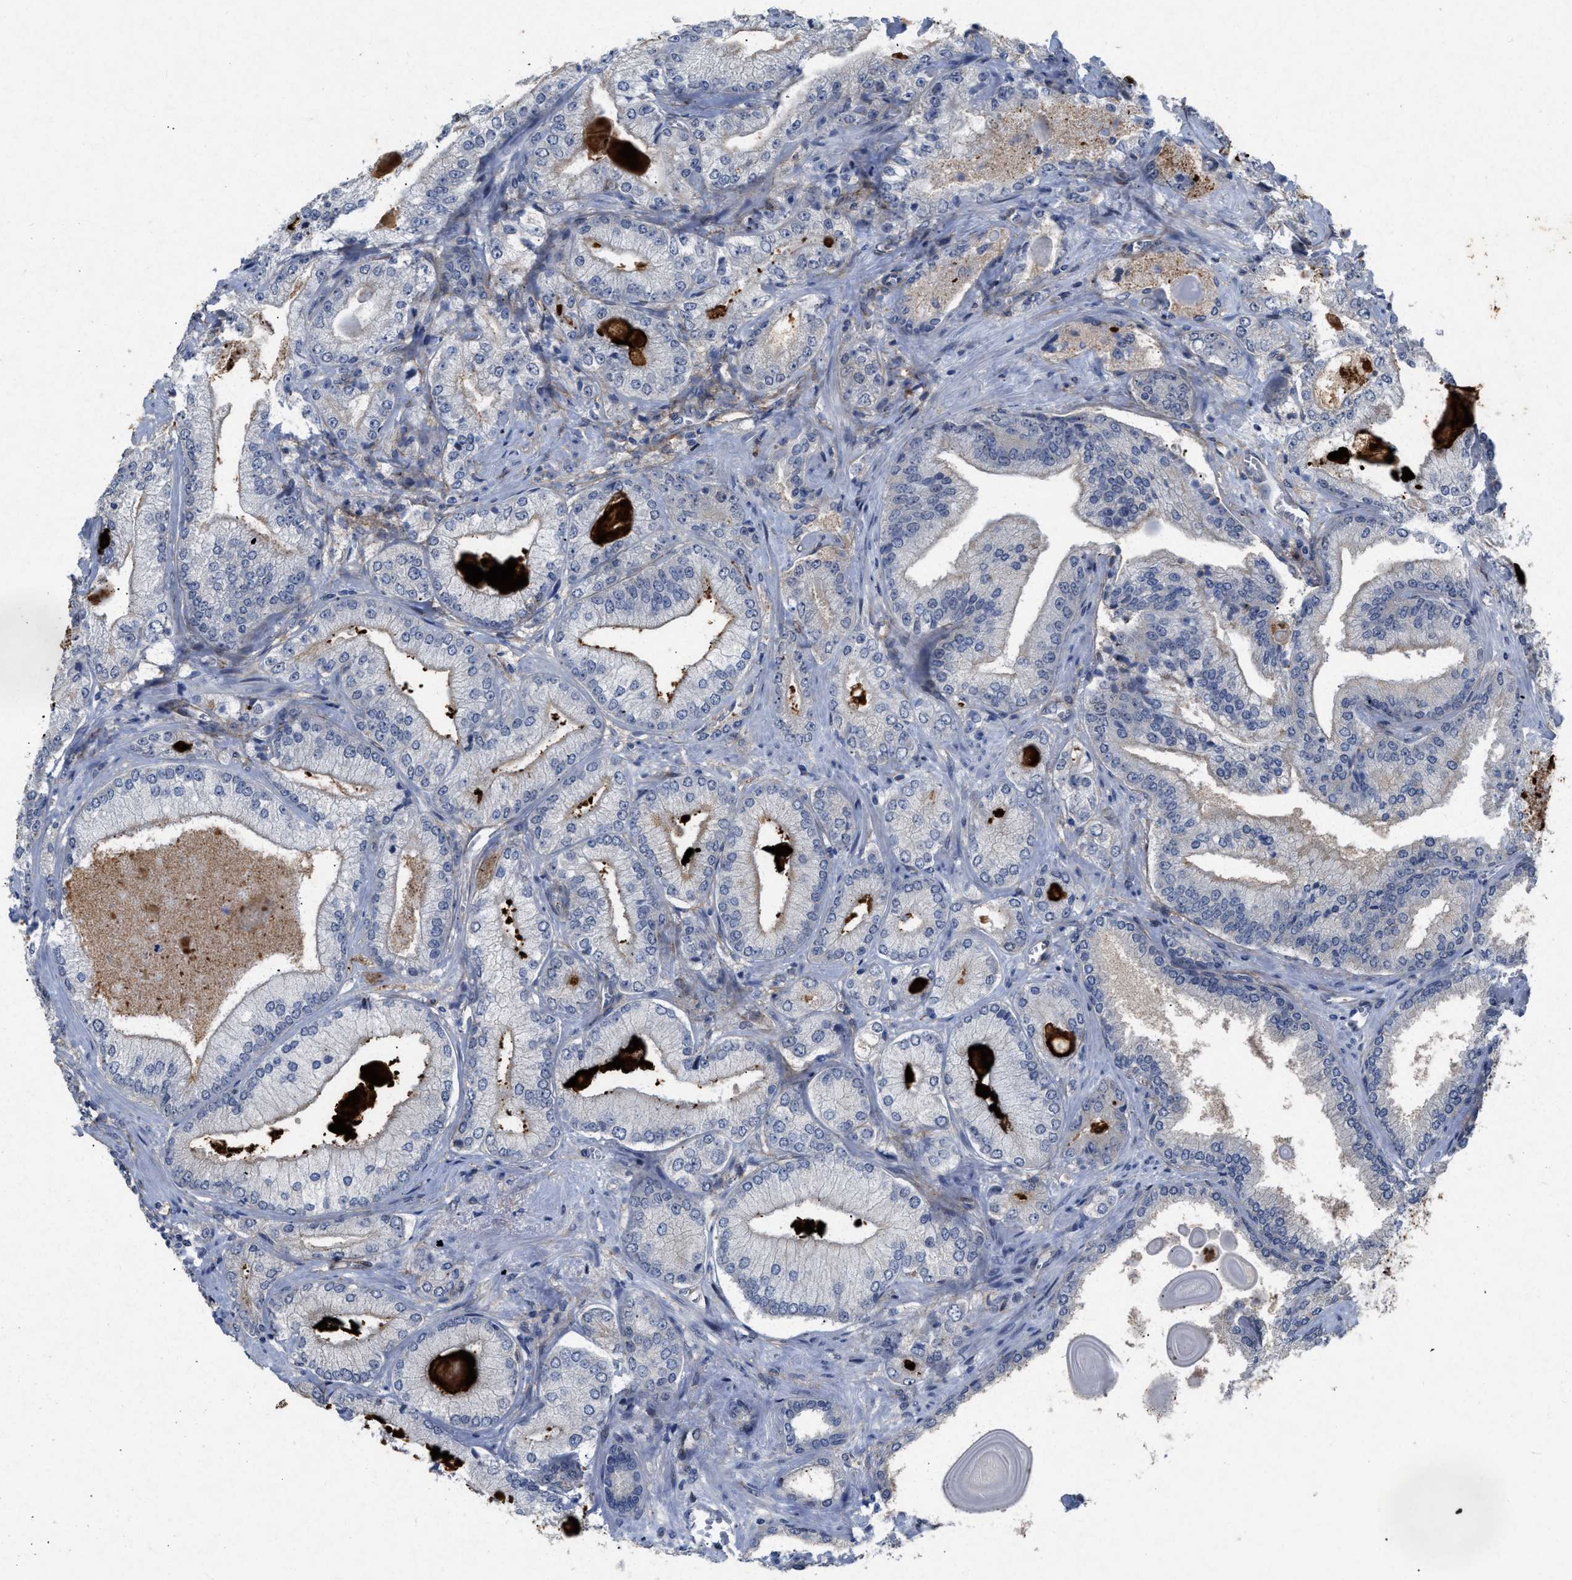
{"staining": {"intensity": "negative", "quantity": "none", "location": "none"}, "tissue": "prostate cancer", "cell_type": "Tumor cells", "image_type": "cancer", "snomed": [{"axis": "morphology", "description": "Adenocarcinoma, Low grade"}, {"axis": "topography", "description": "Prostate"}], "caption": "A histopathology image of human prostate cancer is negative for staining in tumor cells.", "gene": "PDGFRA", "patient": {"sex": "male", "age": 65}}